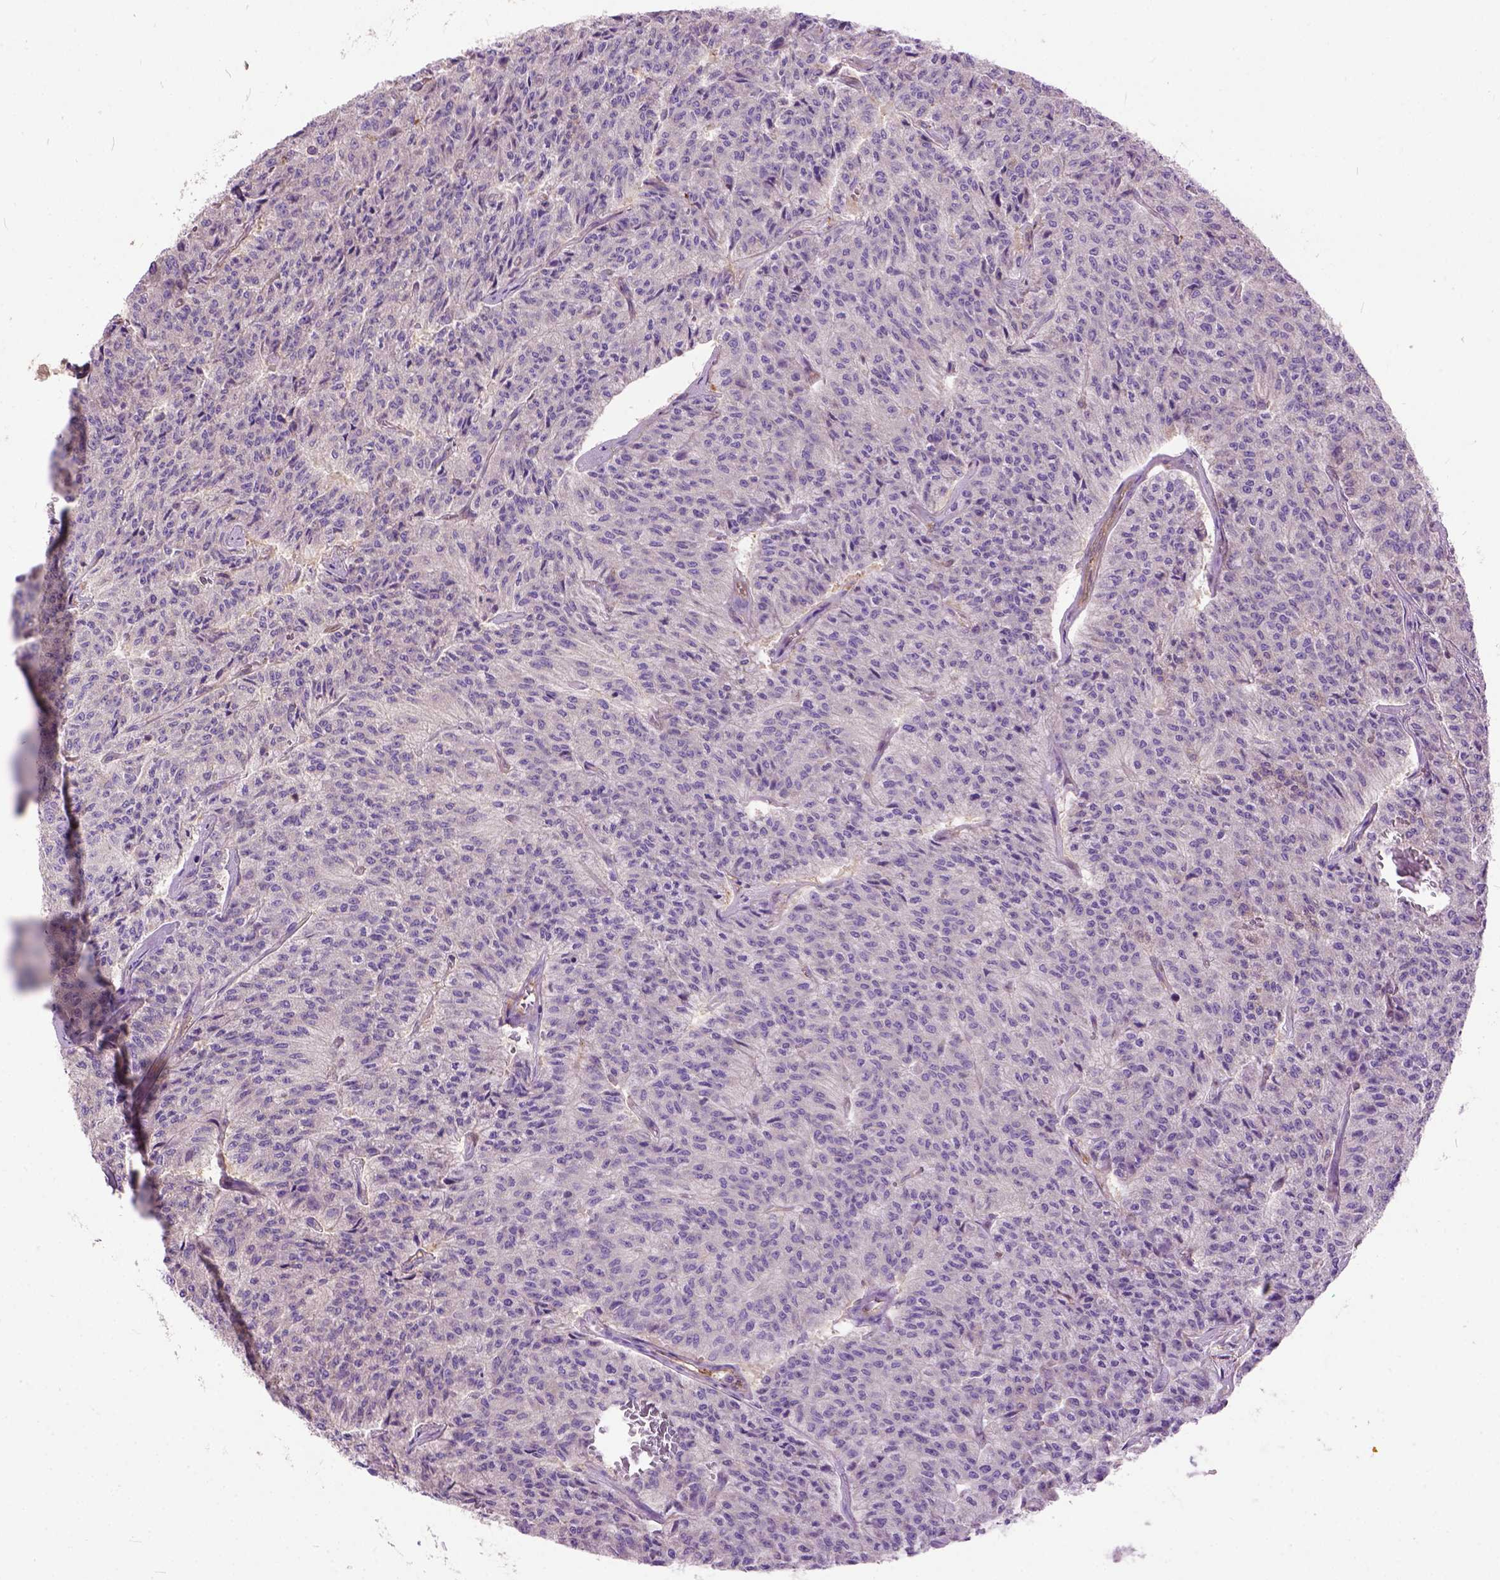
{"staining": {"intensity": "weak", "quantity": "25%-75%", "location": "cytoplasmic/membranous"}, "tissue": "carcinoid", "cell_type": "Tumor cells", "image_type": "cancer", "snomed": [{"axis": "morphology", "description": "Carcinoid, malignant, NOS"}, {"axis": "topography", "description": "Lung"}], "caption": "Weak cytoplasmic/membranous staining for a protein is appreciated in approximately 25%-75% of tumor cells of carcinoid using immunohistochemistry.", "gene": "SEMA4F", "patient": {"sex": "male", "age": 71}}